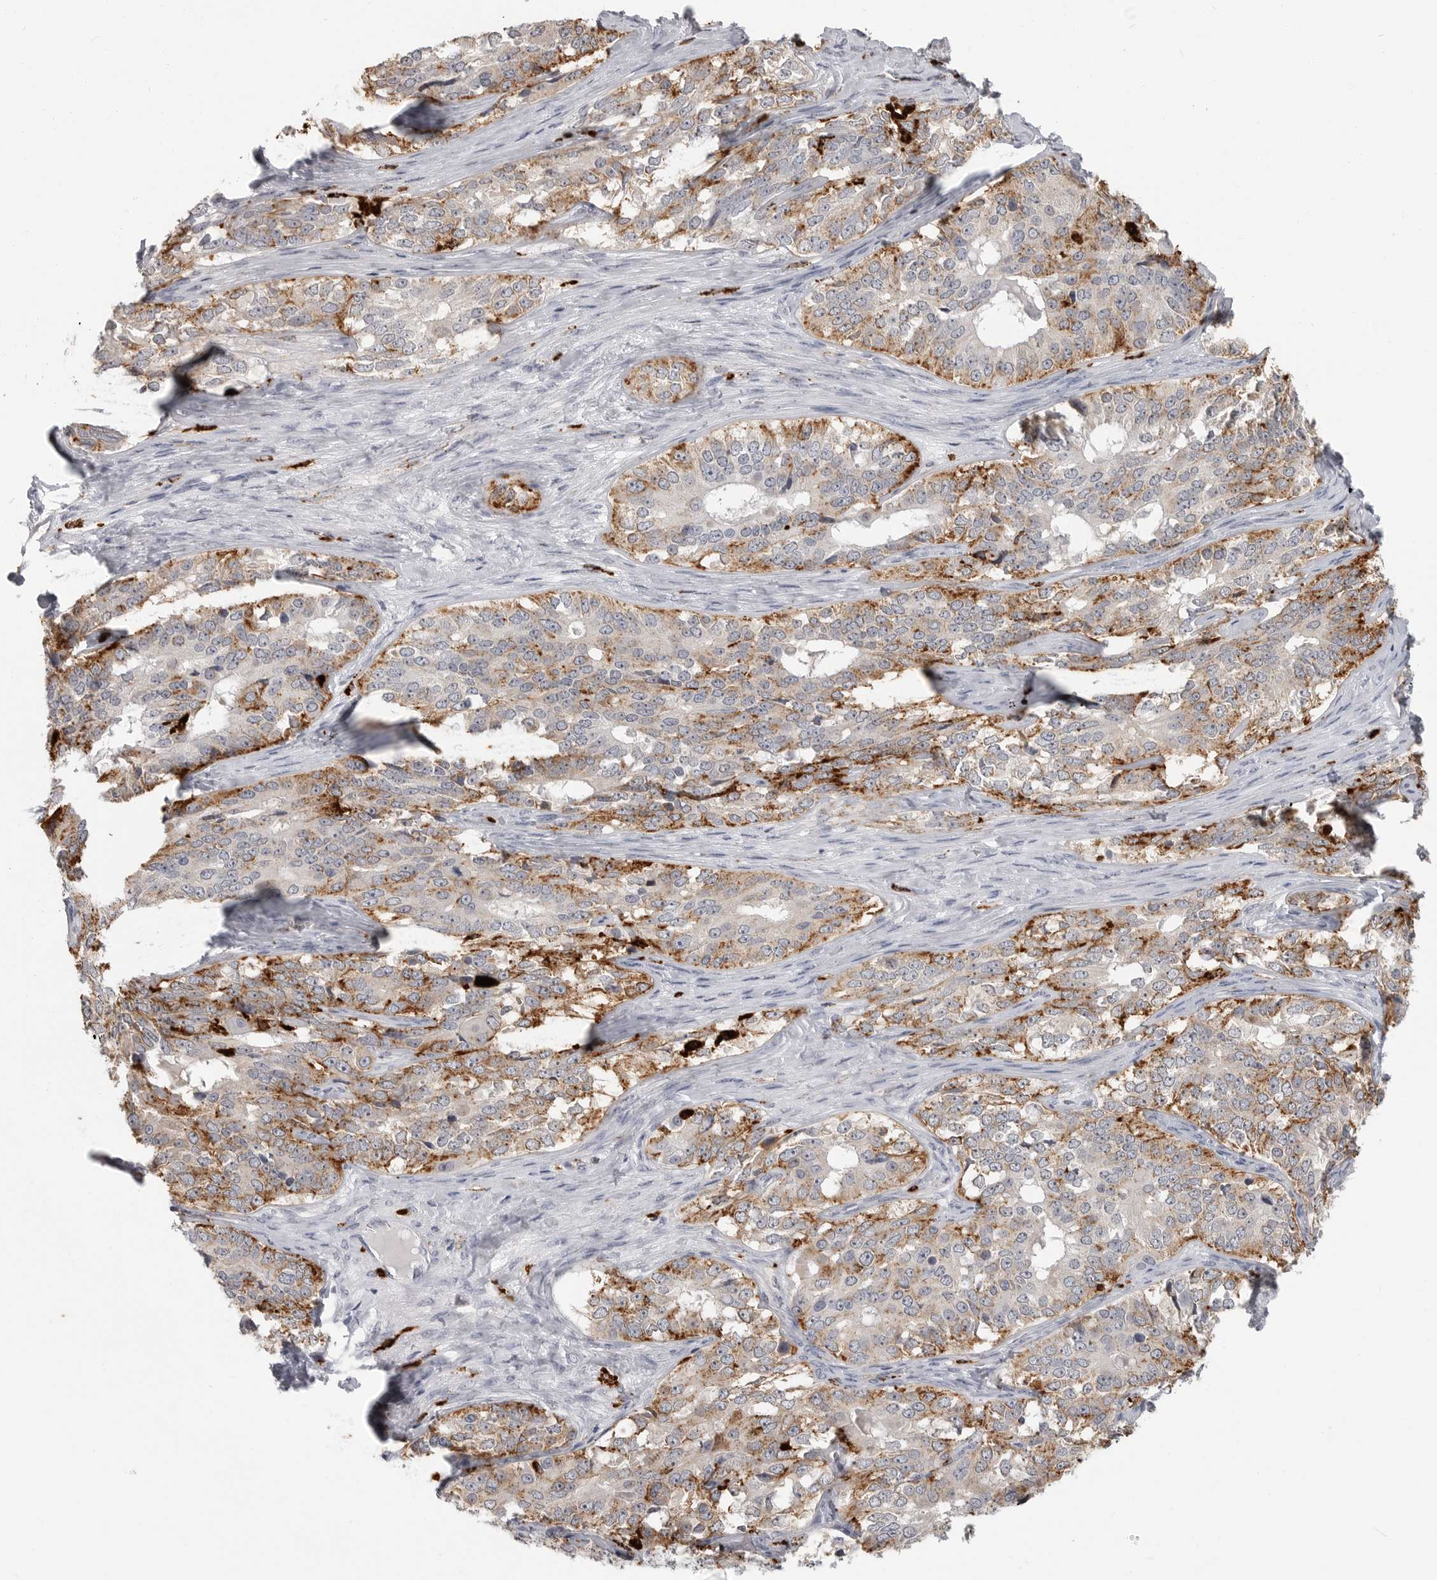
{"staining": {"intensity": "strong", "quantity": "<25%", "location": "cytoplasmic/membranous"}, "tissue": "ovarian cancer", "cell_type": "Tumor cells", "image_type": "cancer", "snomed": [{"axis": "morphology", "description": "Carcinoma, endometroid"}, {"axis": "topography", "description": "Ovary"}], "caption": "This is an image of immunohistochemistry (IHC) staining of ovarian endometroid carcinoma, which shows strong expression in the cytoplasmic/membranous of tumor cells.", "gene": "IFI30", "patient": {"sex": "female", "age": 51}}